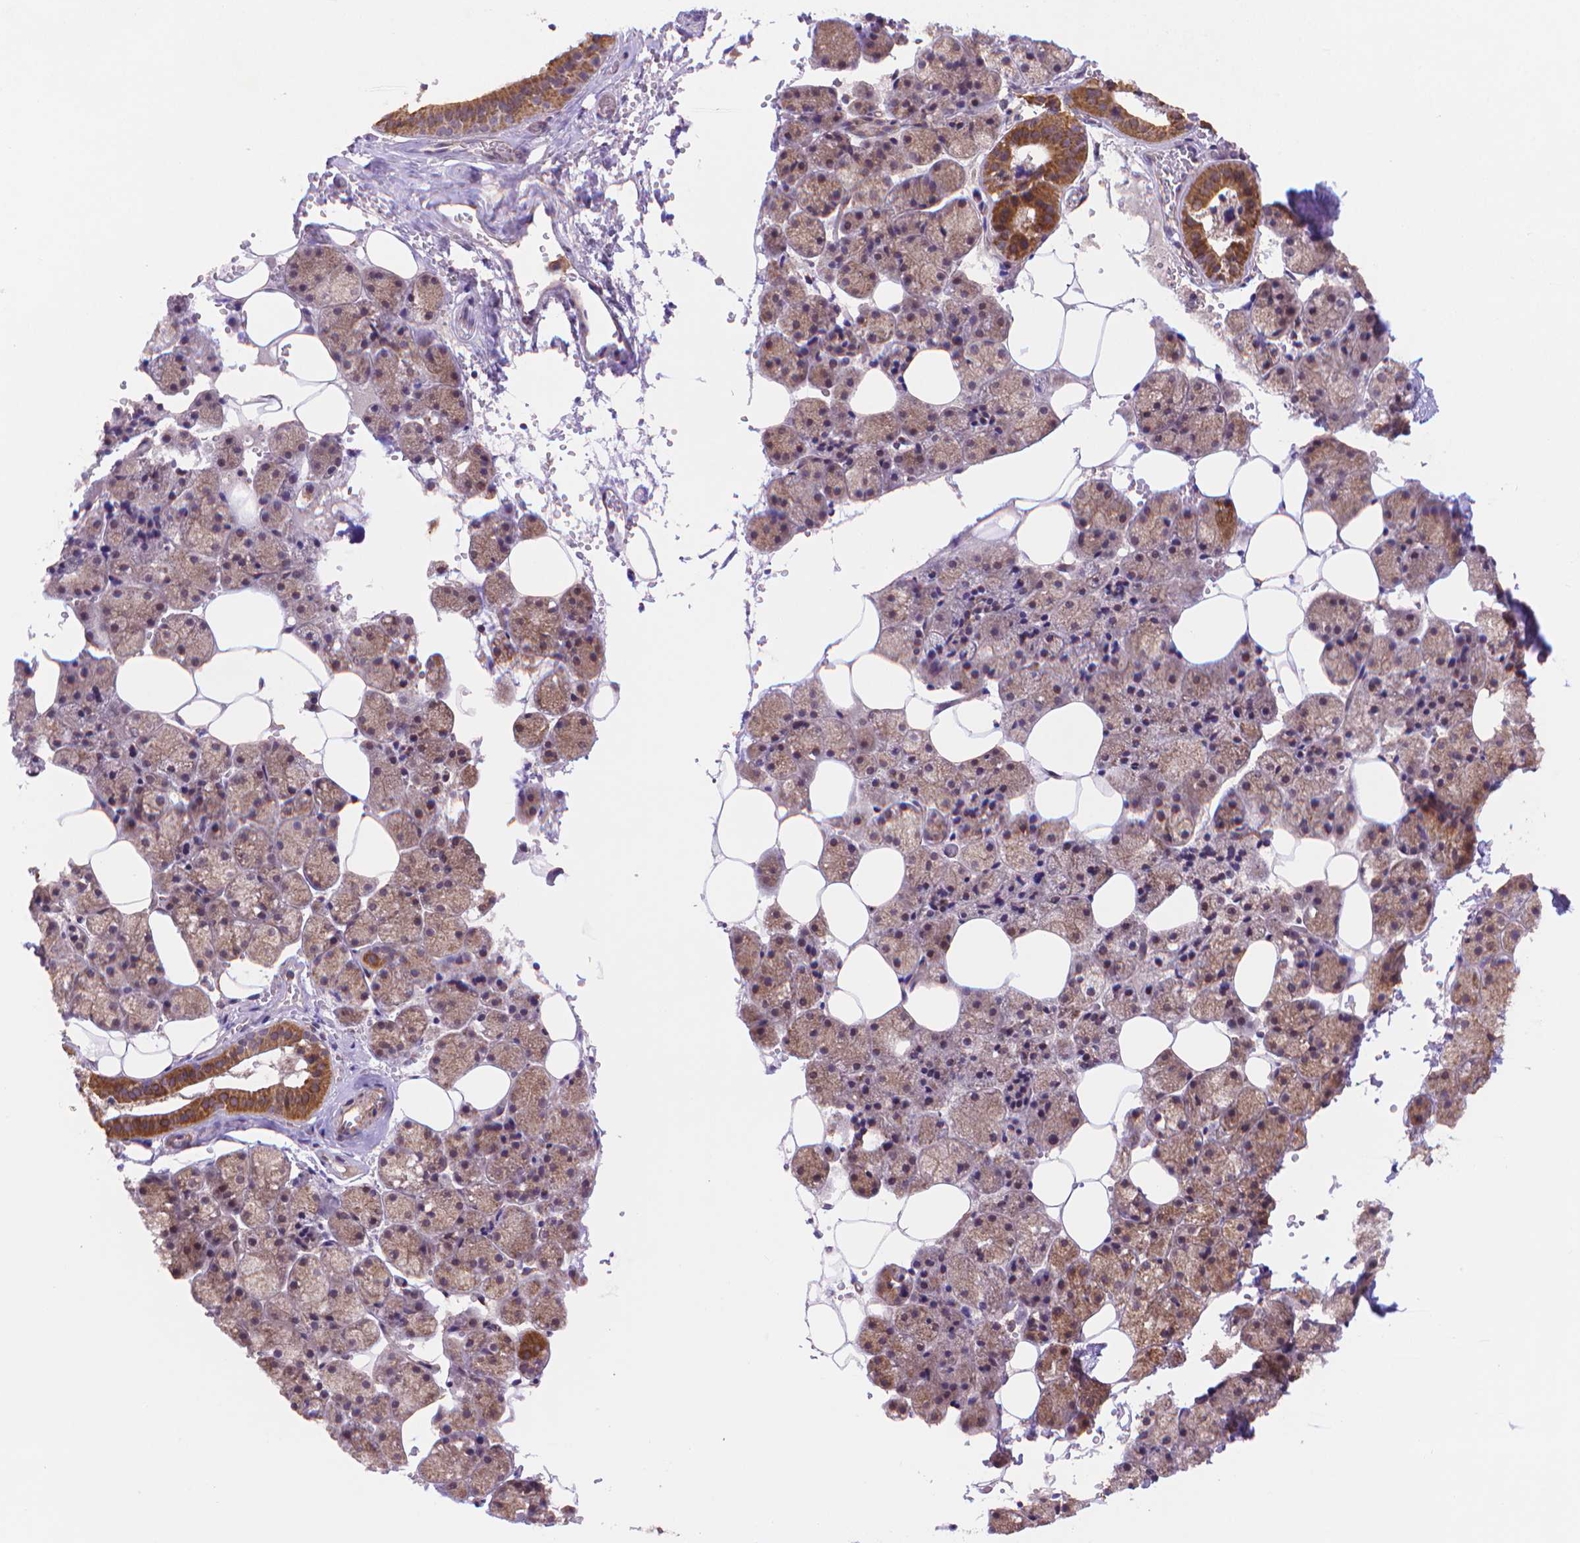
{"staining": {"intensity": "strong", "quantity": ">75%", "location": "cytoplasmic/membranous"}, "tissue": "salivary gland", "cell_type": "Glandular cells", "image_type": "normal", "snomed": [{"axis": "morphology", "description": "Normal tissue, NOS"}, {"axis": "topography", "description": "Salivary gland"}], "caption": "A micrograph of human salivary gland stained for a protein shows strong cytoplasmic/membranous brown staining in glandular cells.", "gene": "CYYR1", "patient": {"sex": "male", "age": 38}}